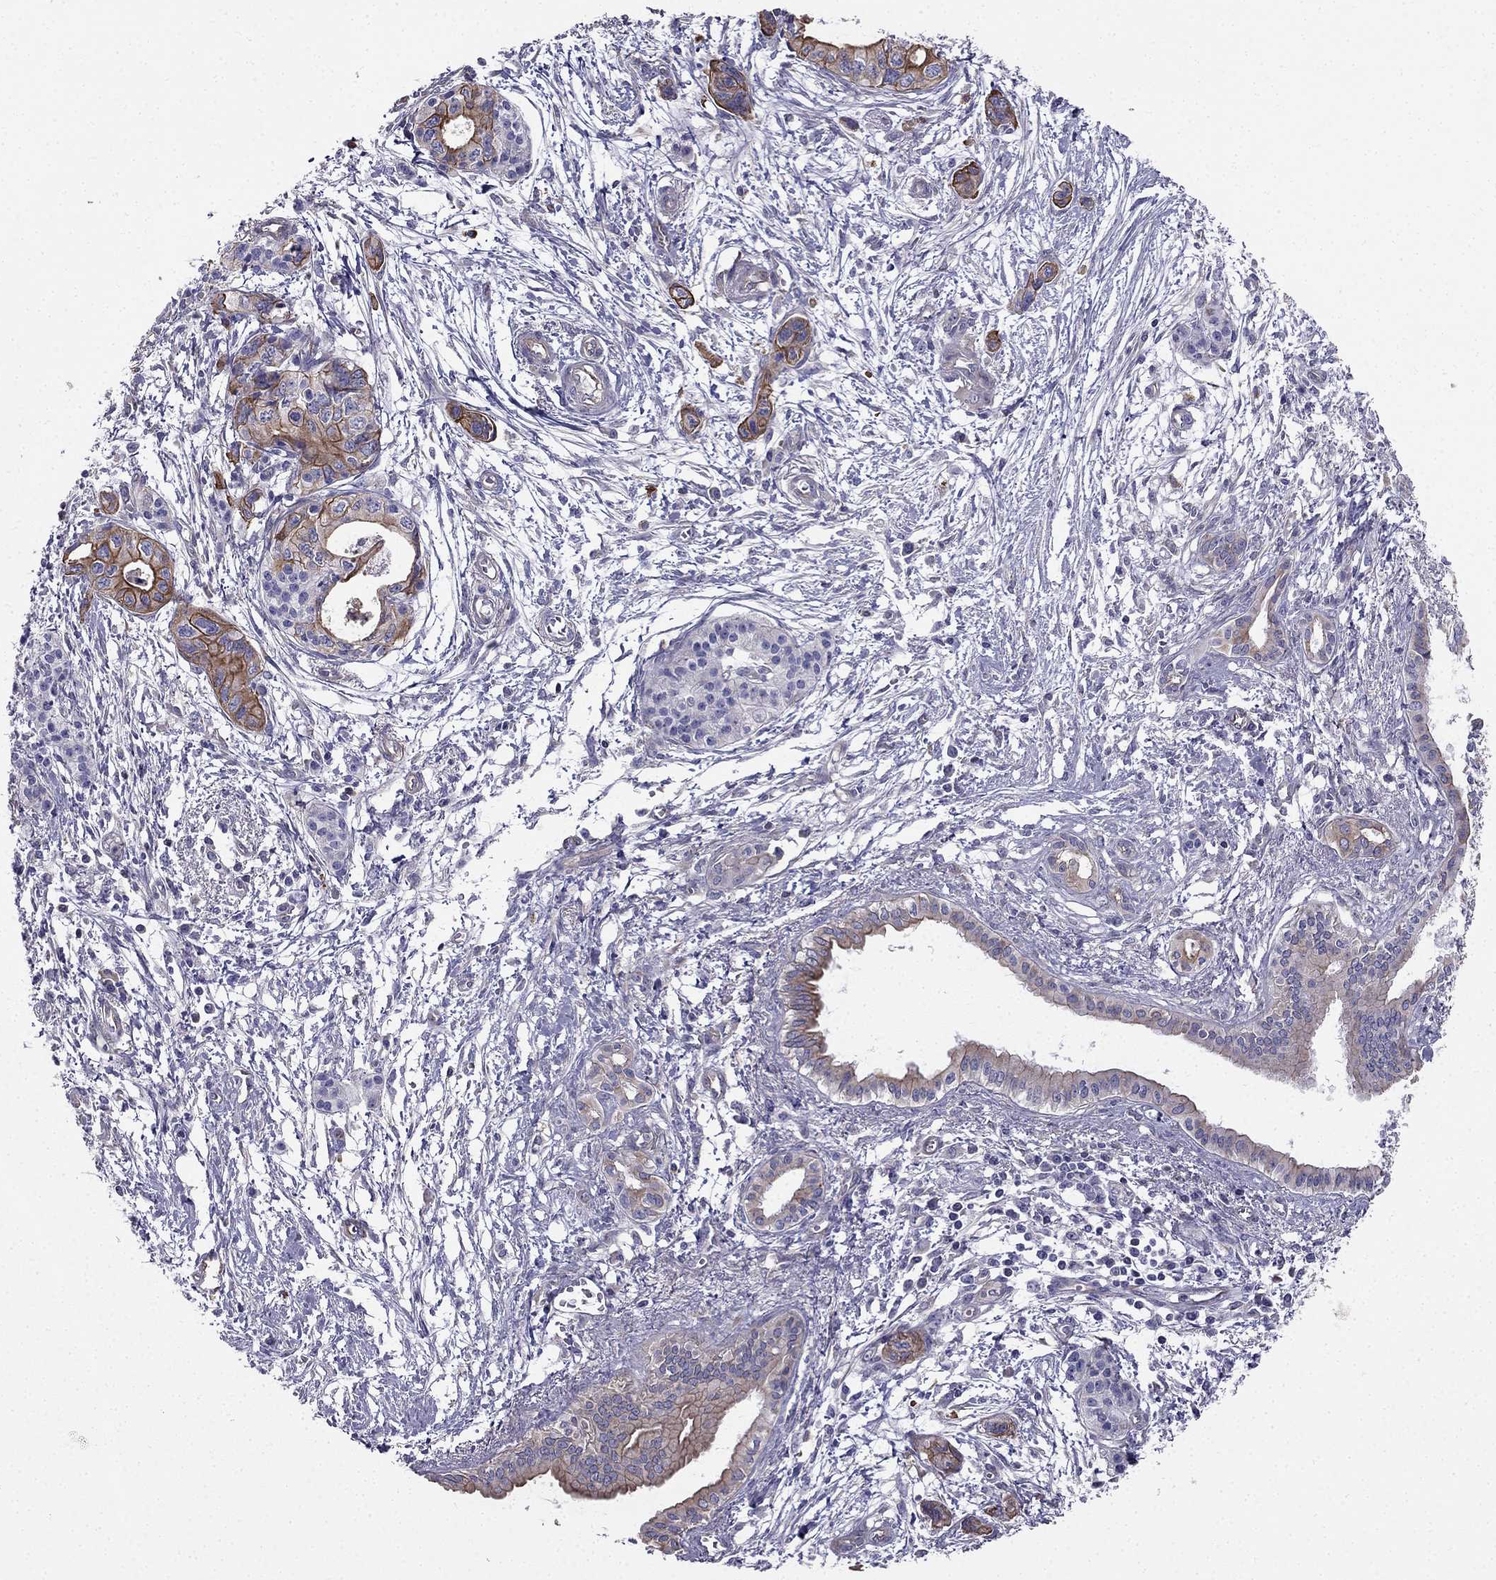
{"staining": {"intensity": "strong", "quantity": "25%-75%", "location": "cytoplasmic/membranous"}, "tissue": "pancreatic cancer", "cell_type": "Tumor cells", "image_type": "cancer", "snomed": [{"axis": "morphology", "description": "Adenocarcinoma, NOS"}, {"axis": "topography", "description": "Pancreas"}], "caption": "About 25%-75% of tumor cells in human pancreatic adenocarcinoma show strong cytoplasmic/membranous protein staining as visualized by brown immunohistochemical staining.", "gene": "ENOX1", "patient": {"sex": "female", "age": 76}}